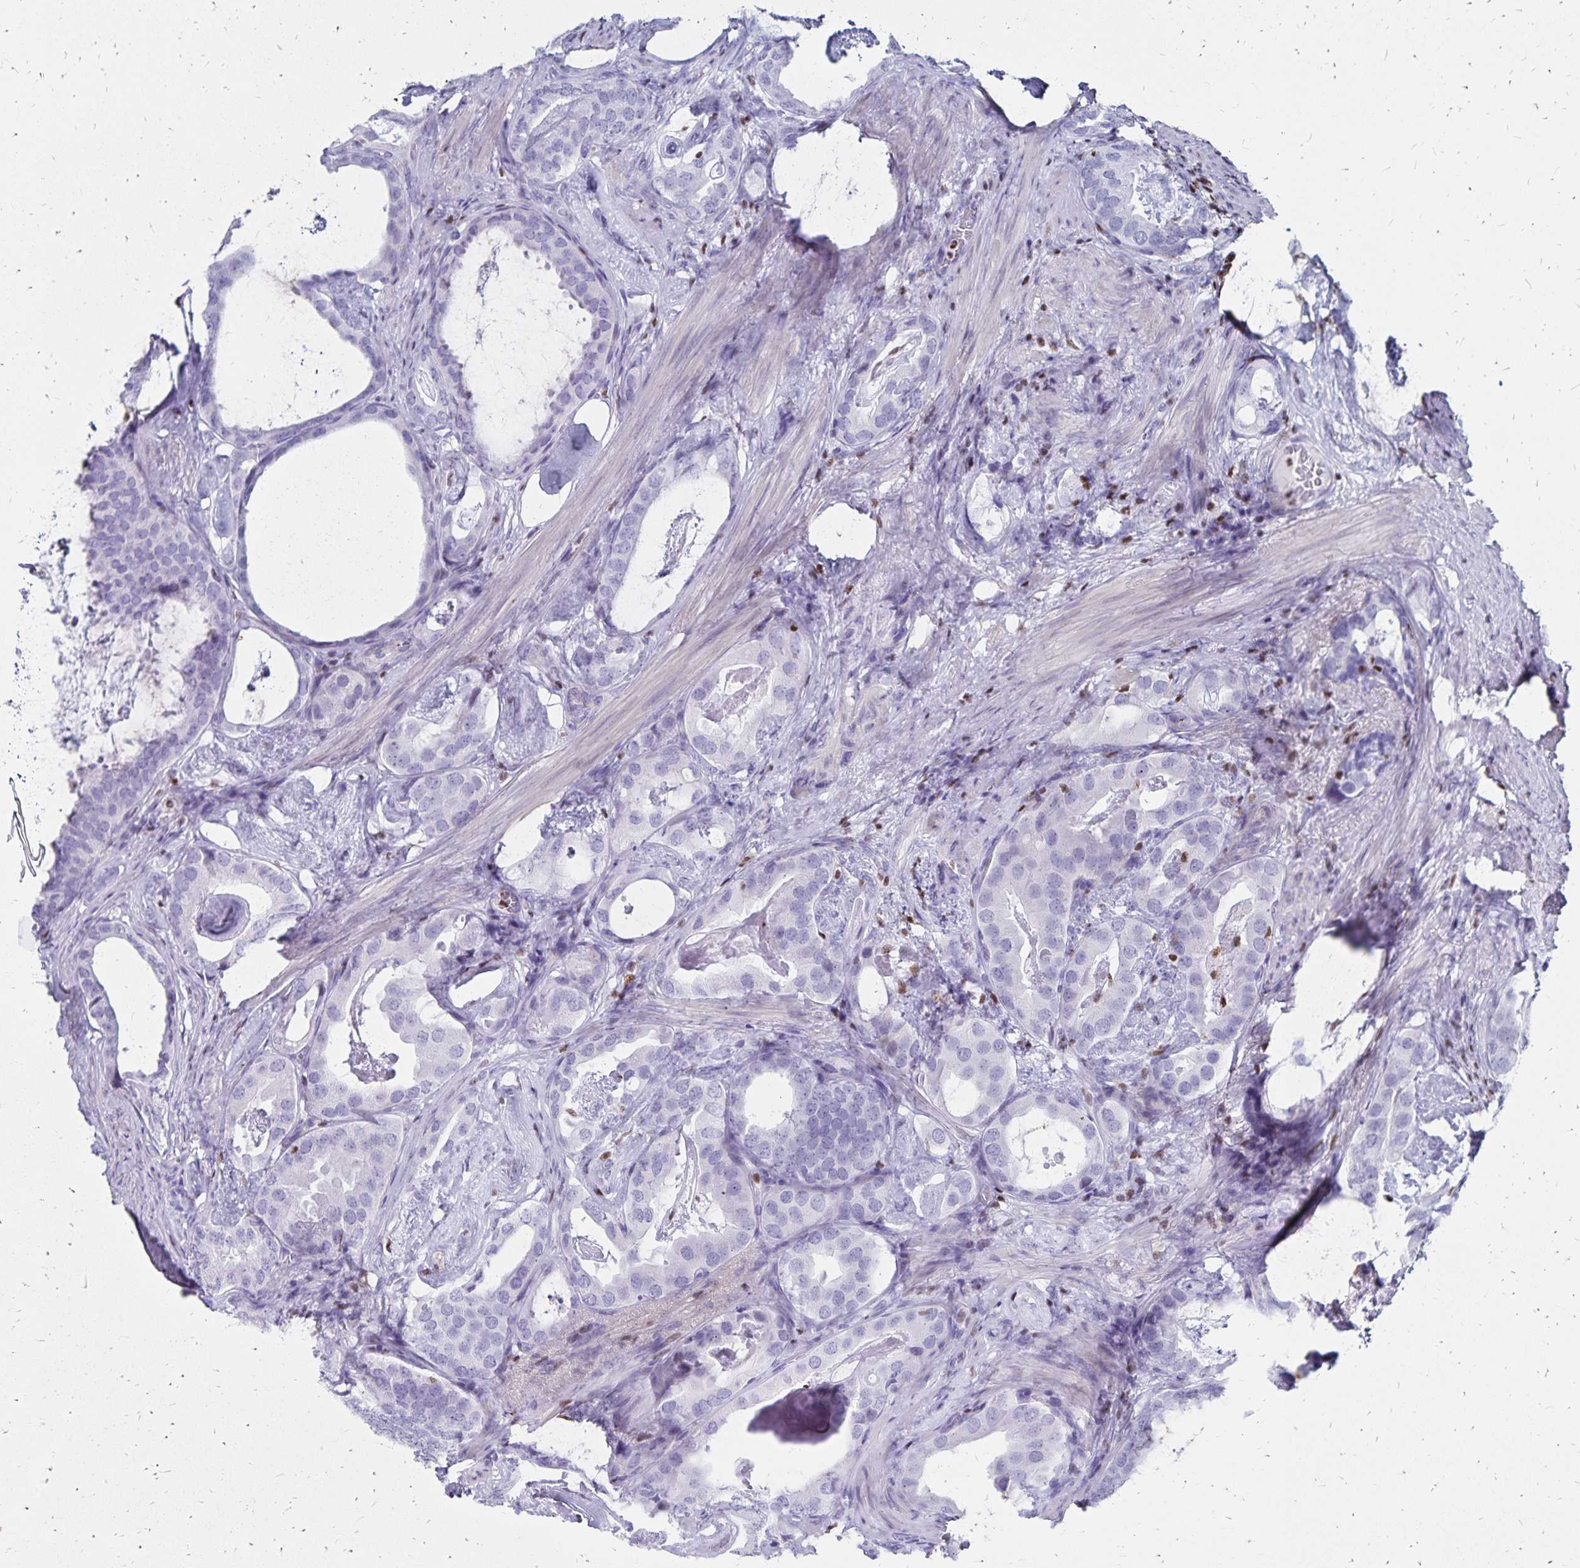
{"staining": {"intensity": "negative", "quantity": "none", "location": "none"}, "tissue": "prostate cancer", "cell_type": "Tumor cells", "image_type": "cancer", "snomed": [{"axis": "morphology", "description": "Adenocarcinoma, Low grade"}, {"axis": "topography", "description": "Prostate and seminal vesicle, NOS"}], "caption": "Immunohistochemical staining of human prostate adenocarcinoma (low-grade) exhibits no significant staining in tumor cells. The staining was performed using DAB to visualize the protein expression in brown, while the nuclei were stained in blue with hematoxylin (Magnification: 20x).", "gene": "IKZF1", "patient": {"sex": "male", "age": 71}}